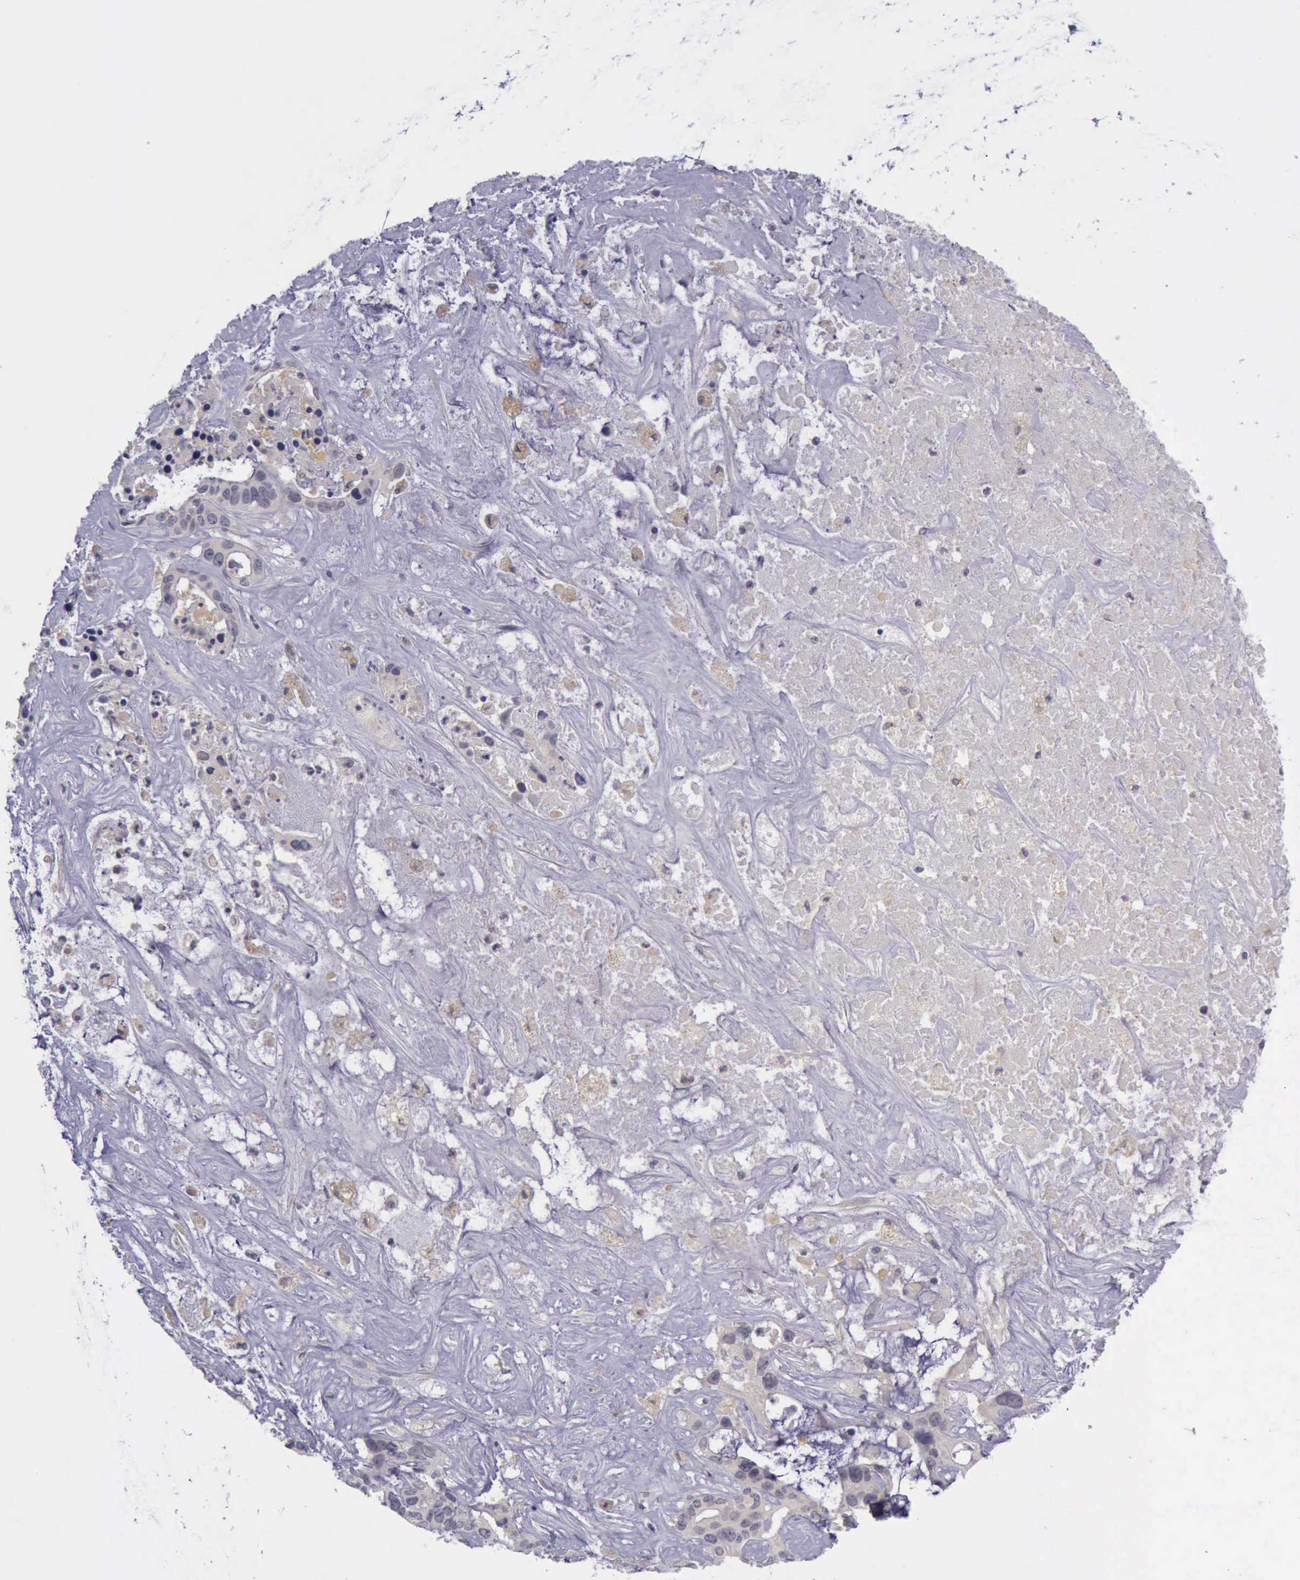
{"staining": {"intensity": "weak", "quantity": ">75%", "location": "cytoplasmic/membranous"}, "tissue": "liver cancer", "cell_type": "Tumor cells", "image_type": "cancer", "snomed": [{"axis": "morphology", "description": "Cholangiocarcinoma"}, {"axis": "topography", "description": "Liver"}], "caption": "Liver cholangiocarcinoma was stained to show a protein in brown. There is low levels of weak cytoplasmic/membranous staining in approximately >75% of tumor cells.", "gene": "ARNT2", "patient": {"sex": "female", "age": 65}}